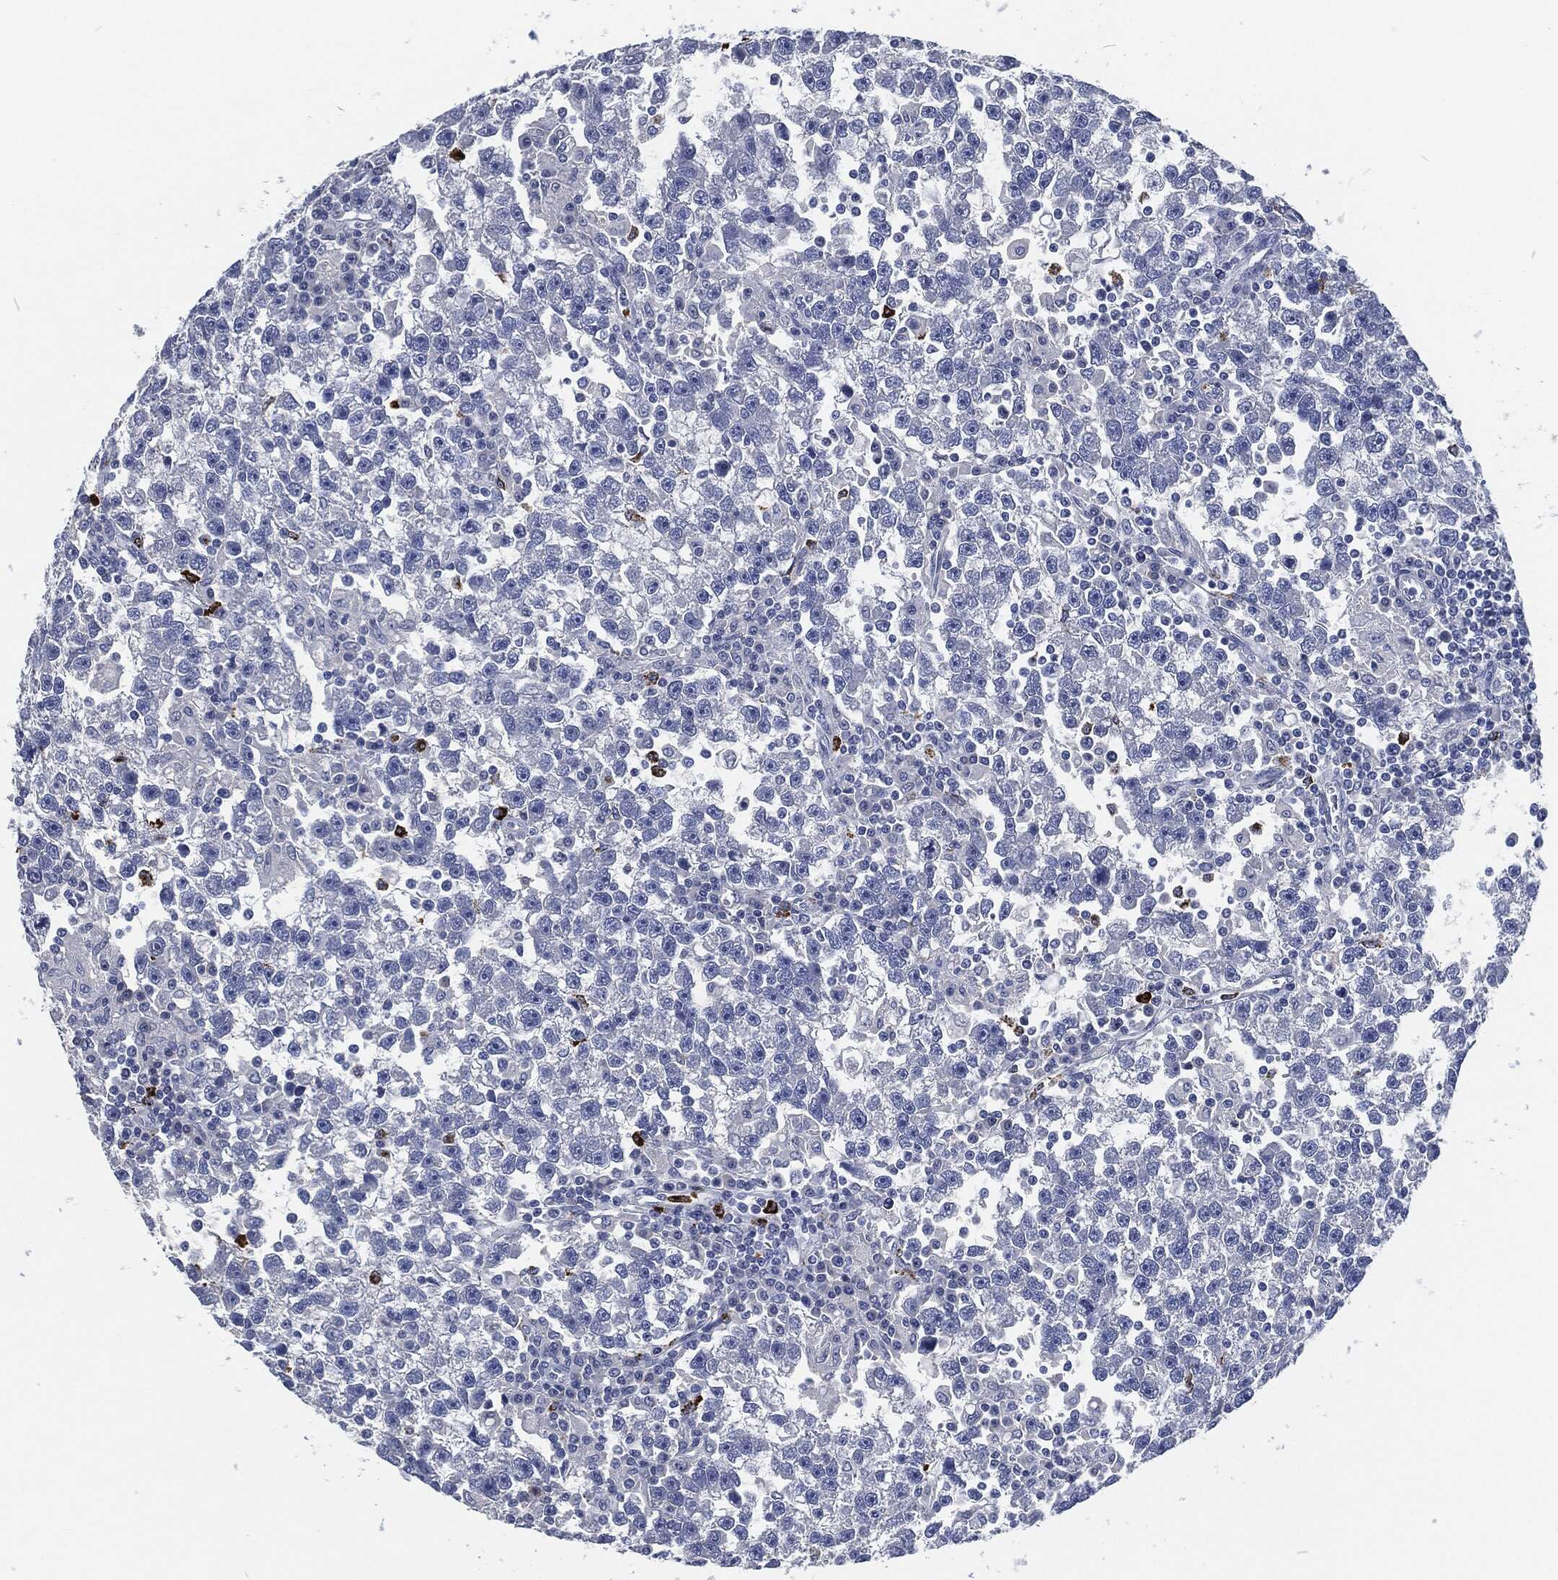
{"staining": {"intensity": "negative", "quantity": "none", "location": "none"}, "tissue": "testis cancer", "cell_type": "Tumor cells", "image_type": "cancer", "snomed": [{"axis": "morphology", "description": "Seminoma, NOS"}, {"axis": "topography", "description": "Testis"}], "caption": "DAB (3,3'-diaminobenzidine) immunohistochemical staining of human testis cancer exhibits no significant positivity in tumor cells.", "gene": "MPO", "patient": {"sex": "male", "age": 47}}